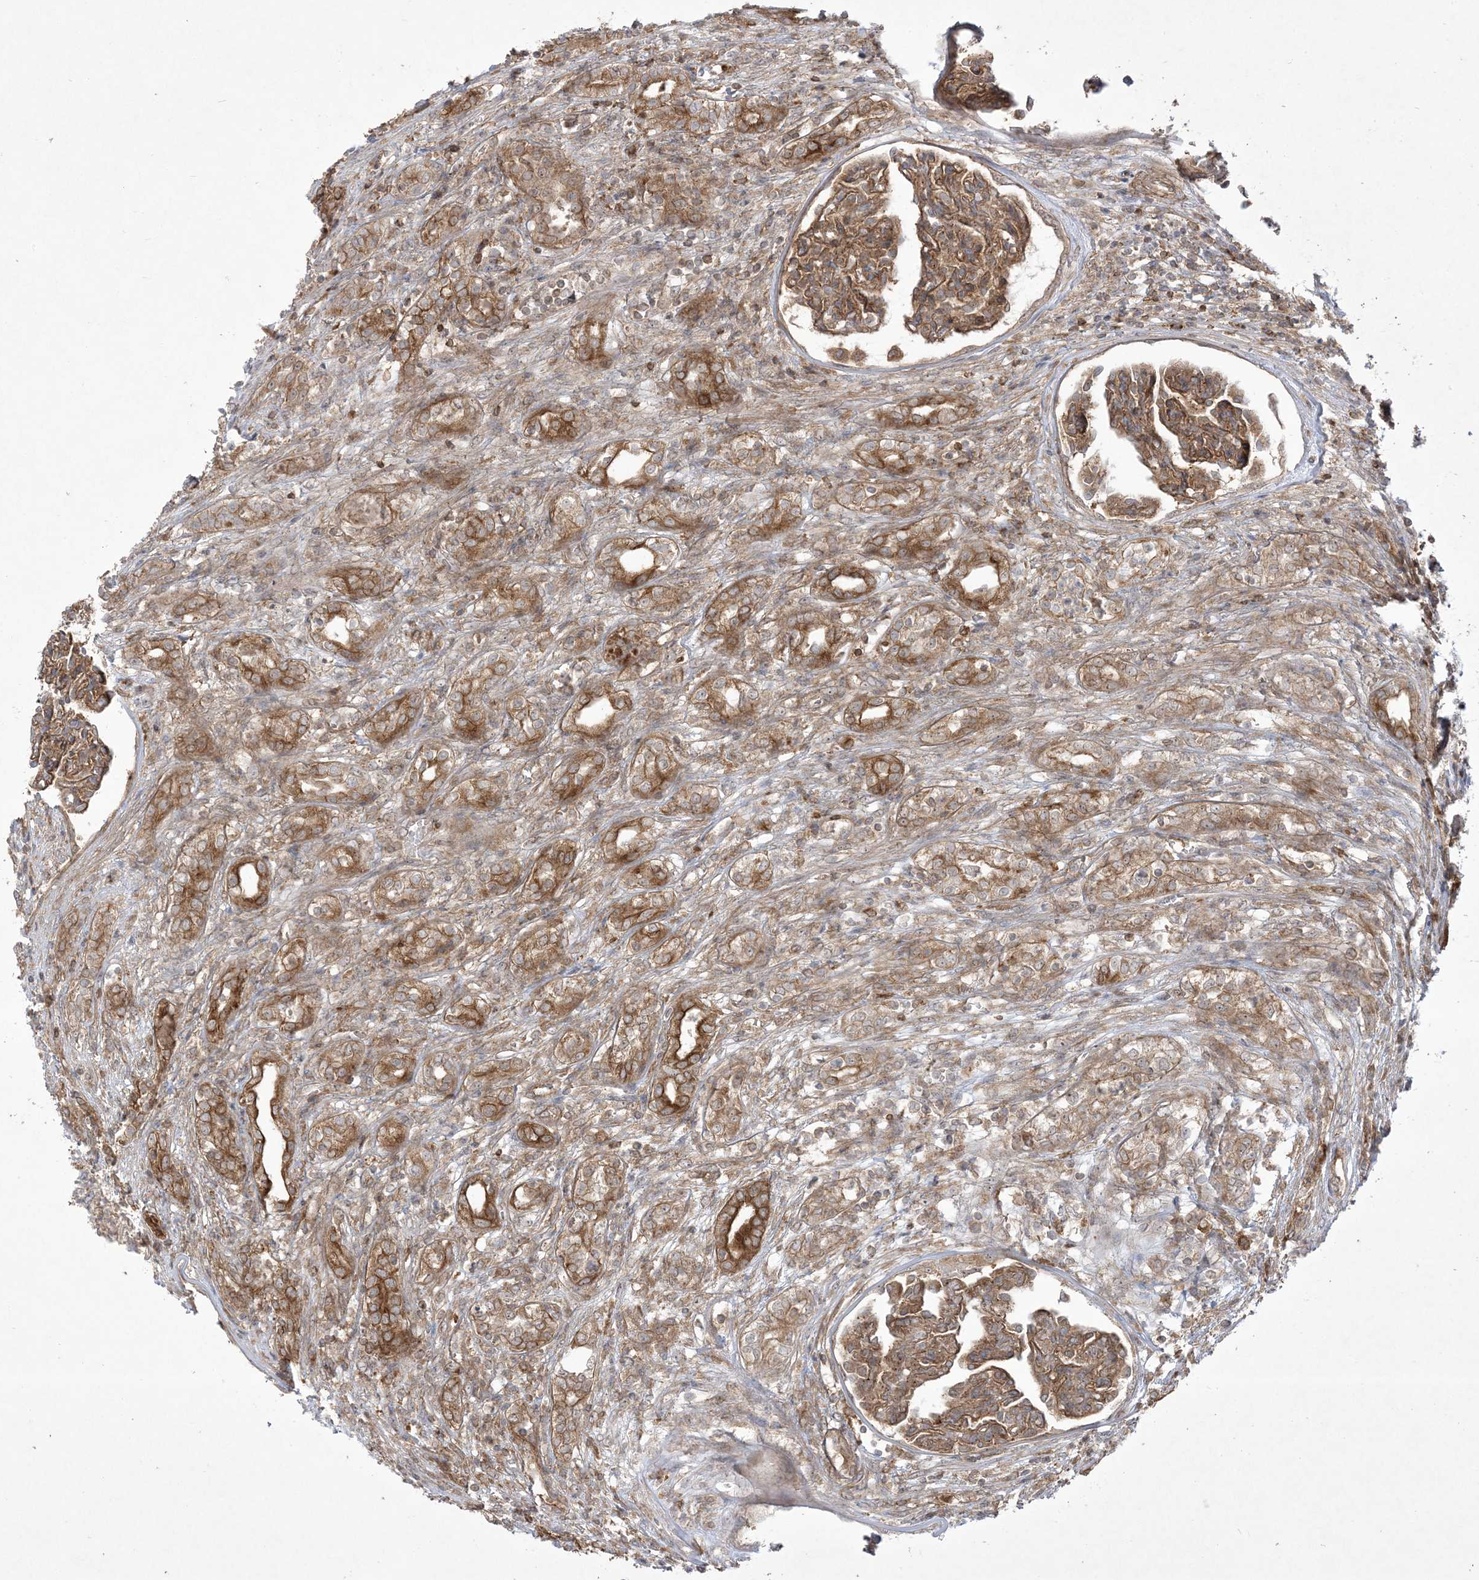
{"staining": {"intensity": "moderate", "quantity": ">75%", "location": "cytoplasmic/membranous,nuclear"}, "tissue": "renal cancer", "cell_type": "Tumor cells", "image_type": "cancer", "snomed": [{"axis": "morphology", "description": "Adenocarcinoma, NOS"}, {"axis": "topography", "description": "Kidney"}], "caption": "Immunohistochemical staining of human renal cancer reveals medium levels of moderate cytoplasmic/membranous and nuclear expression in about >75% of tumor cells. (DAB (3,3'-diaminobenzidine) = brown stain, brightfield microscopy at high magnification).", "gene": "SOGA3", "patient": {"sex": "female", "age": 54}}